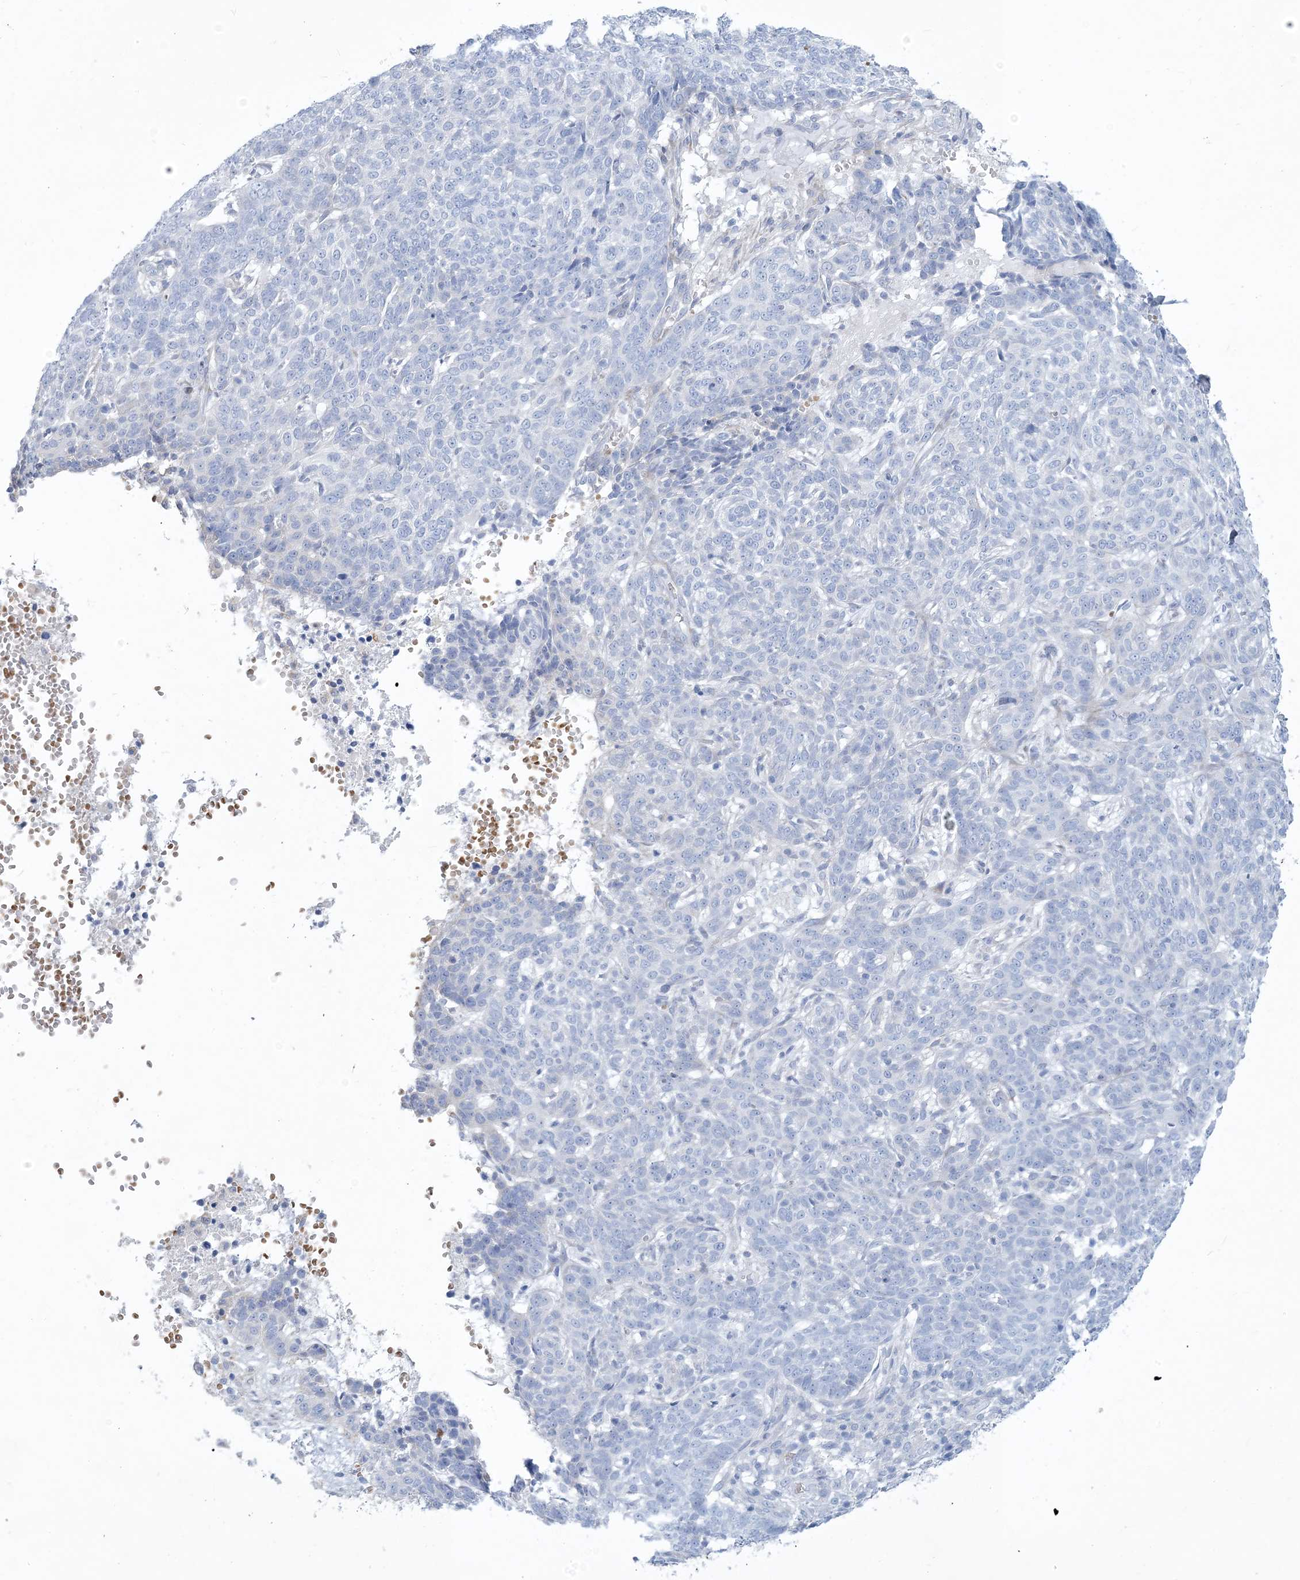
{"staining": {"intensity": "negative", "quantity": "none", "location": "none"}, "tissue": "skin cancer", "cell_type": "Tumor cells", "image_type": "cancer", "snomed": [{"axis": "morphology", "description": "Basal cell carcinoma"}, {"axis": "topography", "description": "Skin"}], "caption": "DAB immunohistochemical staining of skin cancer (basal cell carcinoma) shows no significant expression in tumor cells.", "gene": "MOXD1", "patient": {"sex": "male", "age": 85}}